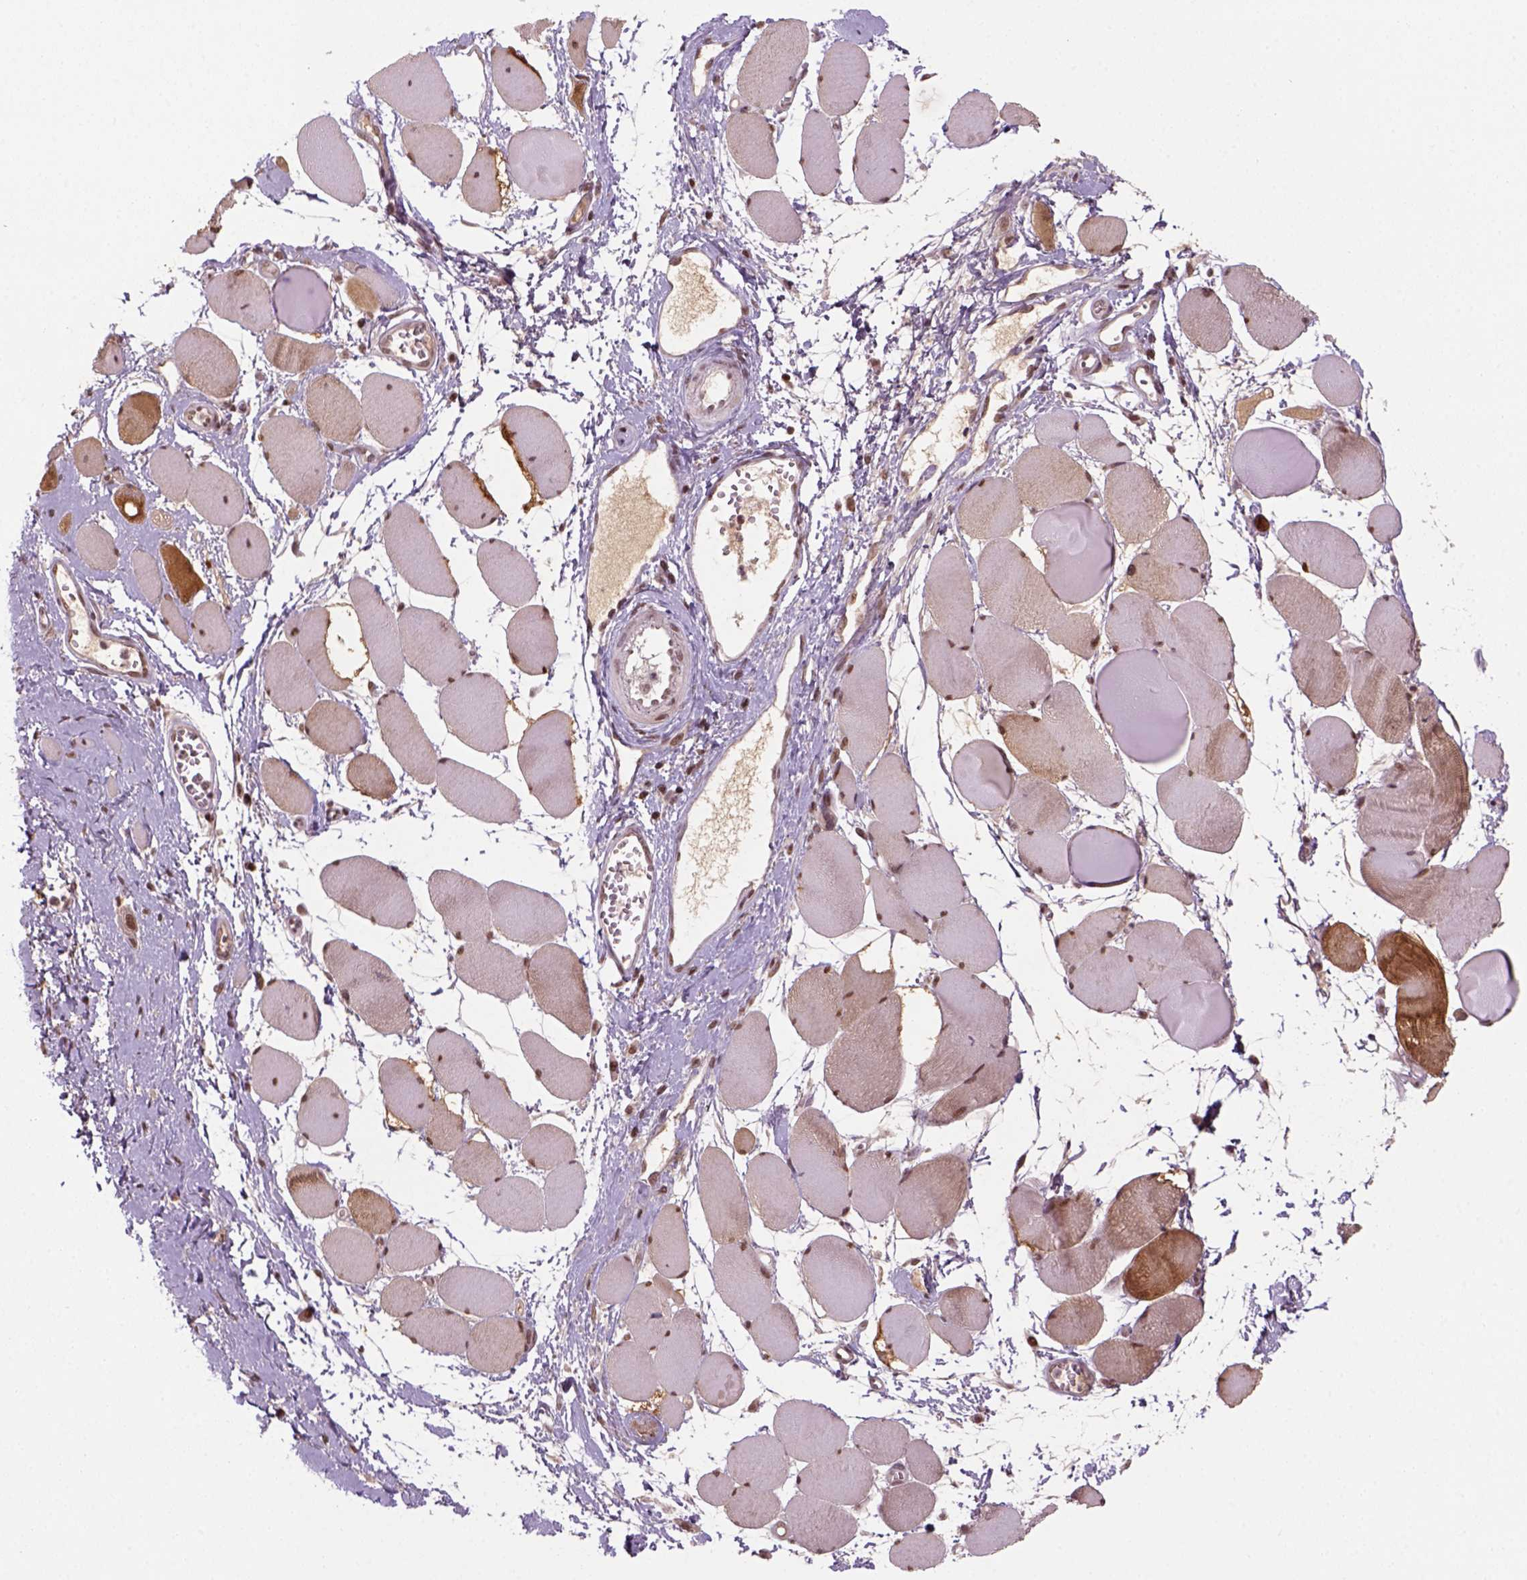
{"staining": {"intensity": "moderate", "quantity": ">75%", "location": "cytoplasmic/membranous,nuclear"}, "tissue": "skeletal muscle", "cell_type": "Myocytes", "image_type": "normal", "snomed": [{"axis": "morphology", "description": "Normal tissue, NOS"}, {"axis": "topography", "description": "Skeletal muscle"}], "caption": "The photomicrograph demonstrates staining of normal skeletal muscle, revealing moderate cytoplasmic/membranous,nuclear protein positivity (brown color) within myocytes.", "gene": "GOT1", "patient": {"sex": "female", "age": 75}}